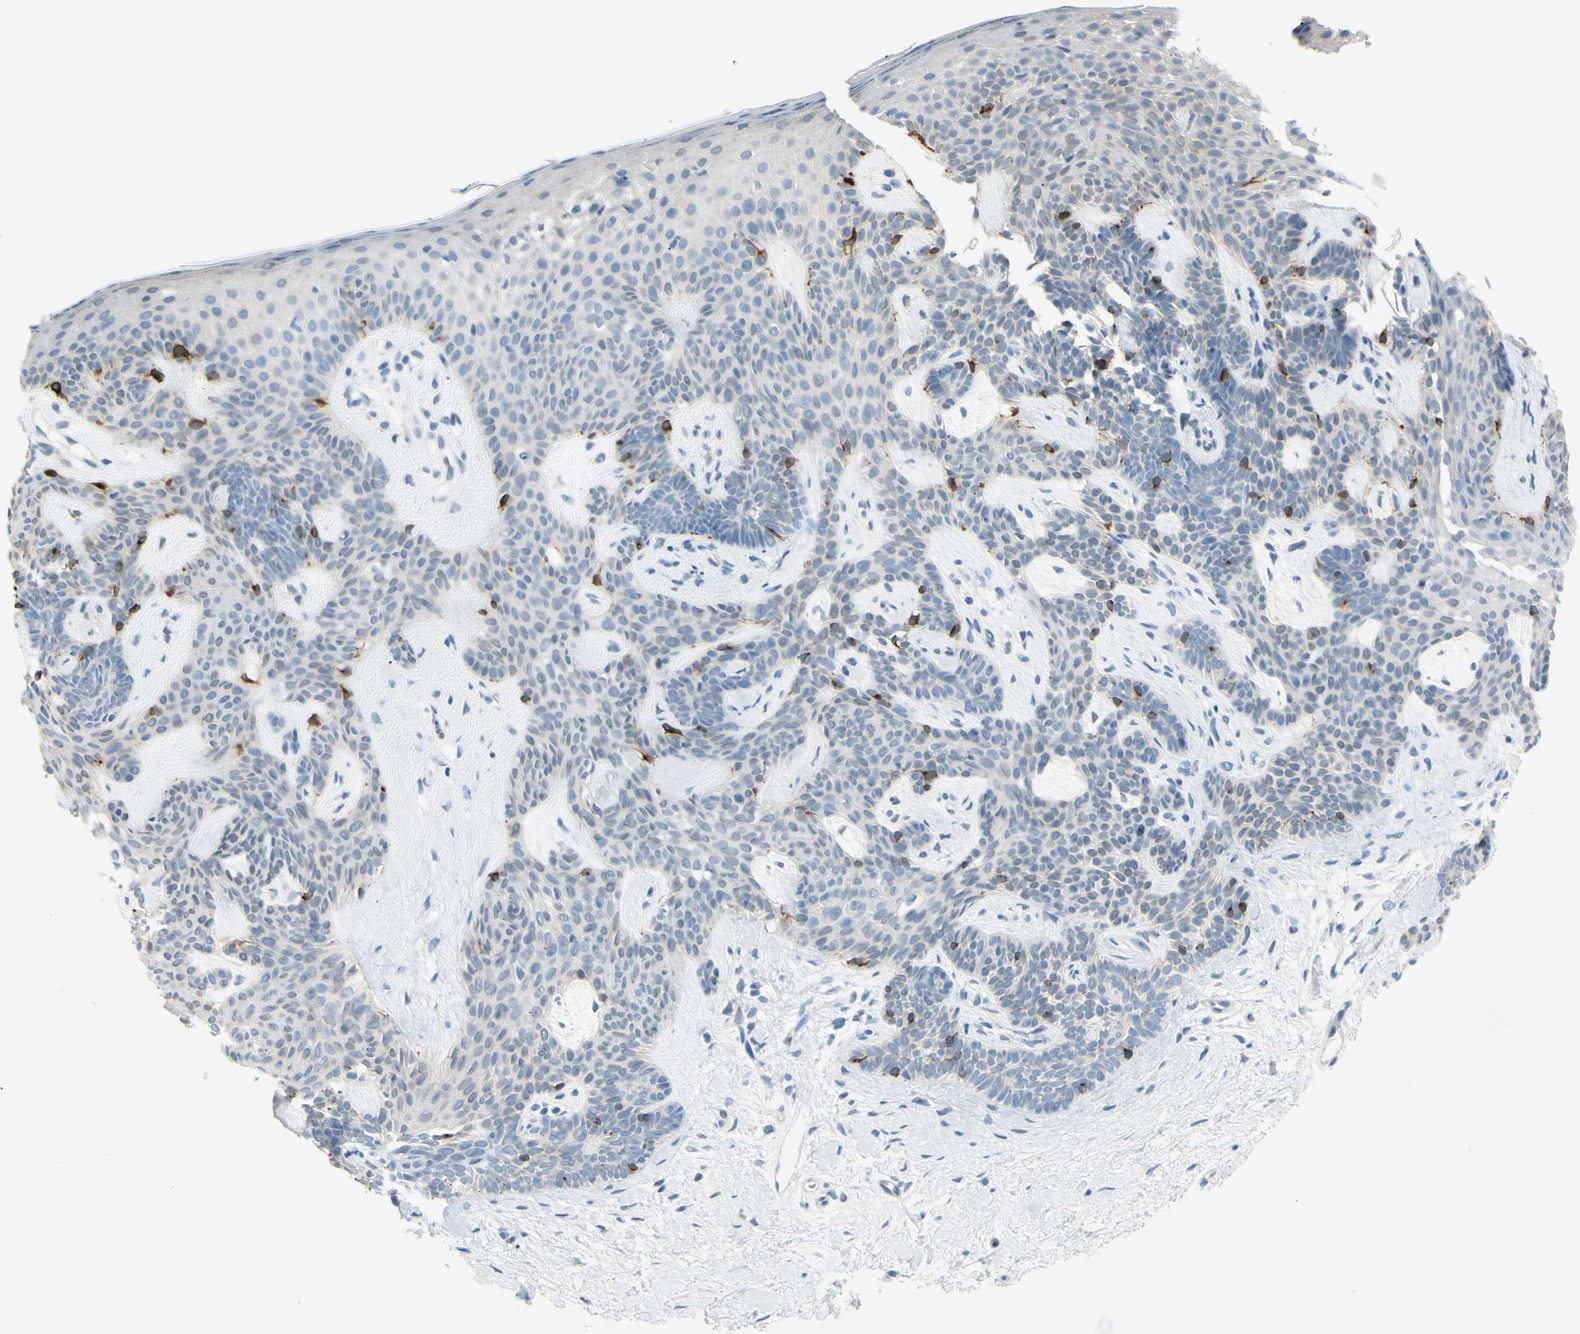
{"staining": {"intensity": "negative", "quantity": "none", "location": "none"}, "tissue": "skin cancer", "cell_type": "Tumor cells", "image_type": "cancer", "snomed": [{"axis": "morphology", "description": "Developmental malformation"}, {"axis": "morphology", "description": "Basal cell carcinoma"}, {"axis": "topography", "description": "Skin"}], "caption": "IHC of skin basal cell carcinoma demonstrates no positivity in tumor cells. (DAB immunohistochemistry with hematoxylin counter stain).", "gene": "DCT", "patient": {"sex": "female", "age": 62}}